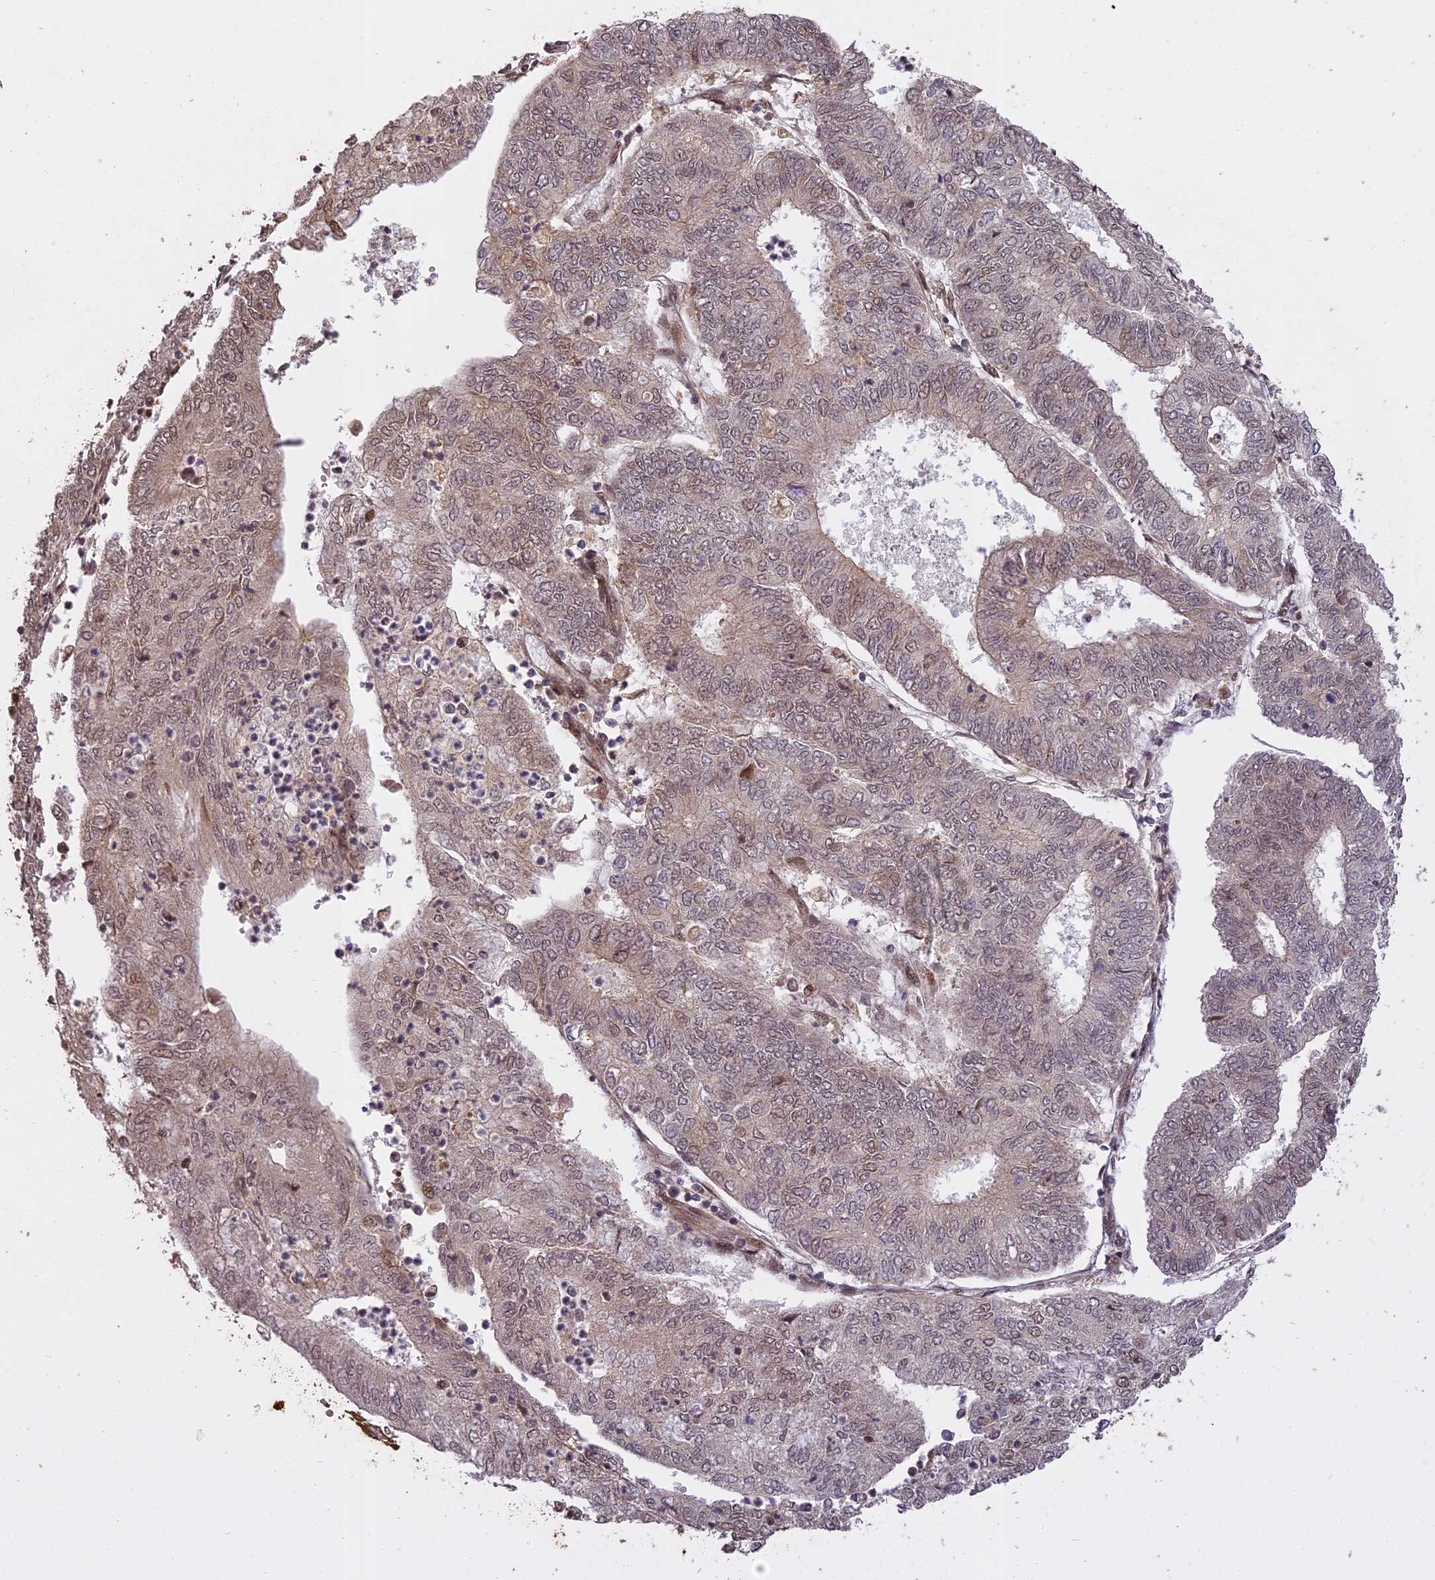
{"staining": {"intensity": "moderate", "quantity": "<25%", "location": "nuclear"}, "tissue": "endometrial cancer", "cell_type": "Tumor cells", "image_type": "cancer", "snomed": [{"axis": "morphology", "description": "Adenocarcinoma, NOS"}, {"axis": "topography", "description": "Endometrium"}], "caption": "Adenocarcinoma (endometrial) stained with DAB (3,3'-diaminobenzidine) immunohistochemistry (IHC) demonstrates low levels of moderate nuclear expression in about <25% of tumor cells. (IHC, brightfield microscopy, high magnification).", "gene": "PRELID2", "patient": {"sex": "female", "age": 68}}